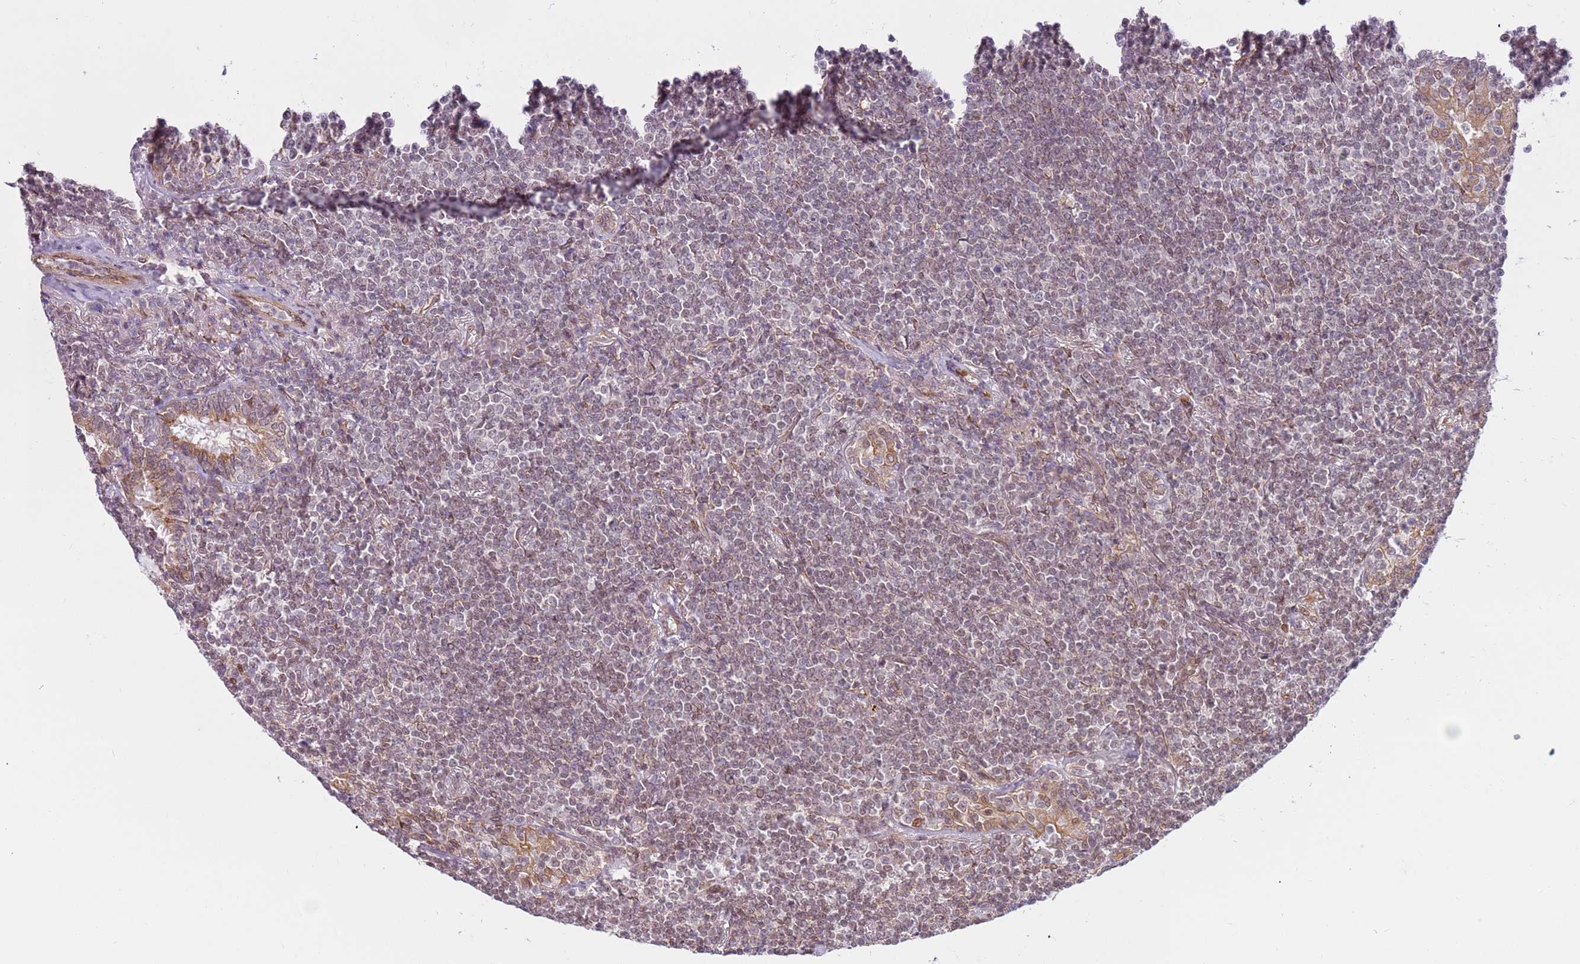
{"staining": {"intensity": "weak", "quantity": "25%-75%", "location": "nuclear"}, "tissue": "lymphoma", "cell_type": "Tumor cells", "image_type": "cancer", "snomed": [{"axis": "morphology", "description": "Malignant lymphoma, non-Hodgkin's type, Low grade"}, {"axis": "topography", "description": "Lung"}], "caption": "Immunohistochemistry of lymphoma shows low levels of weak nuclear staining in approximately 25%-75% of tumor cells. Nuclei are stained in blue.", "gene": "DCAF4", "patient": {"sex": "female", "age": 71}}